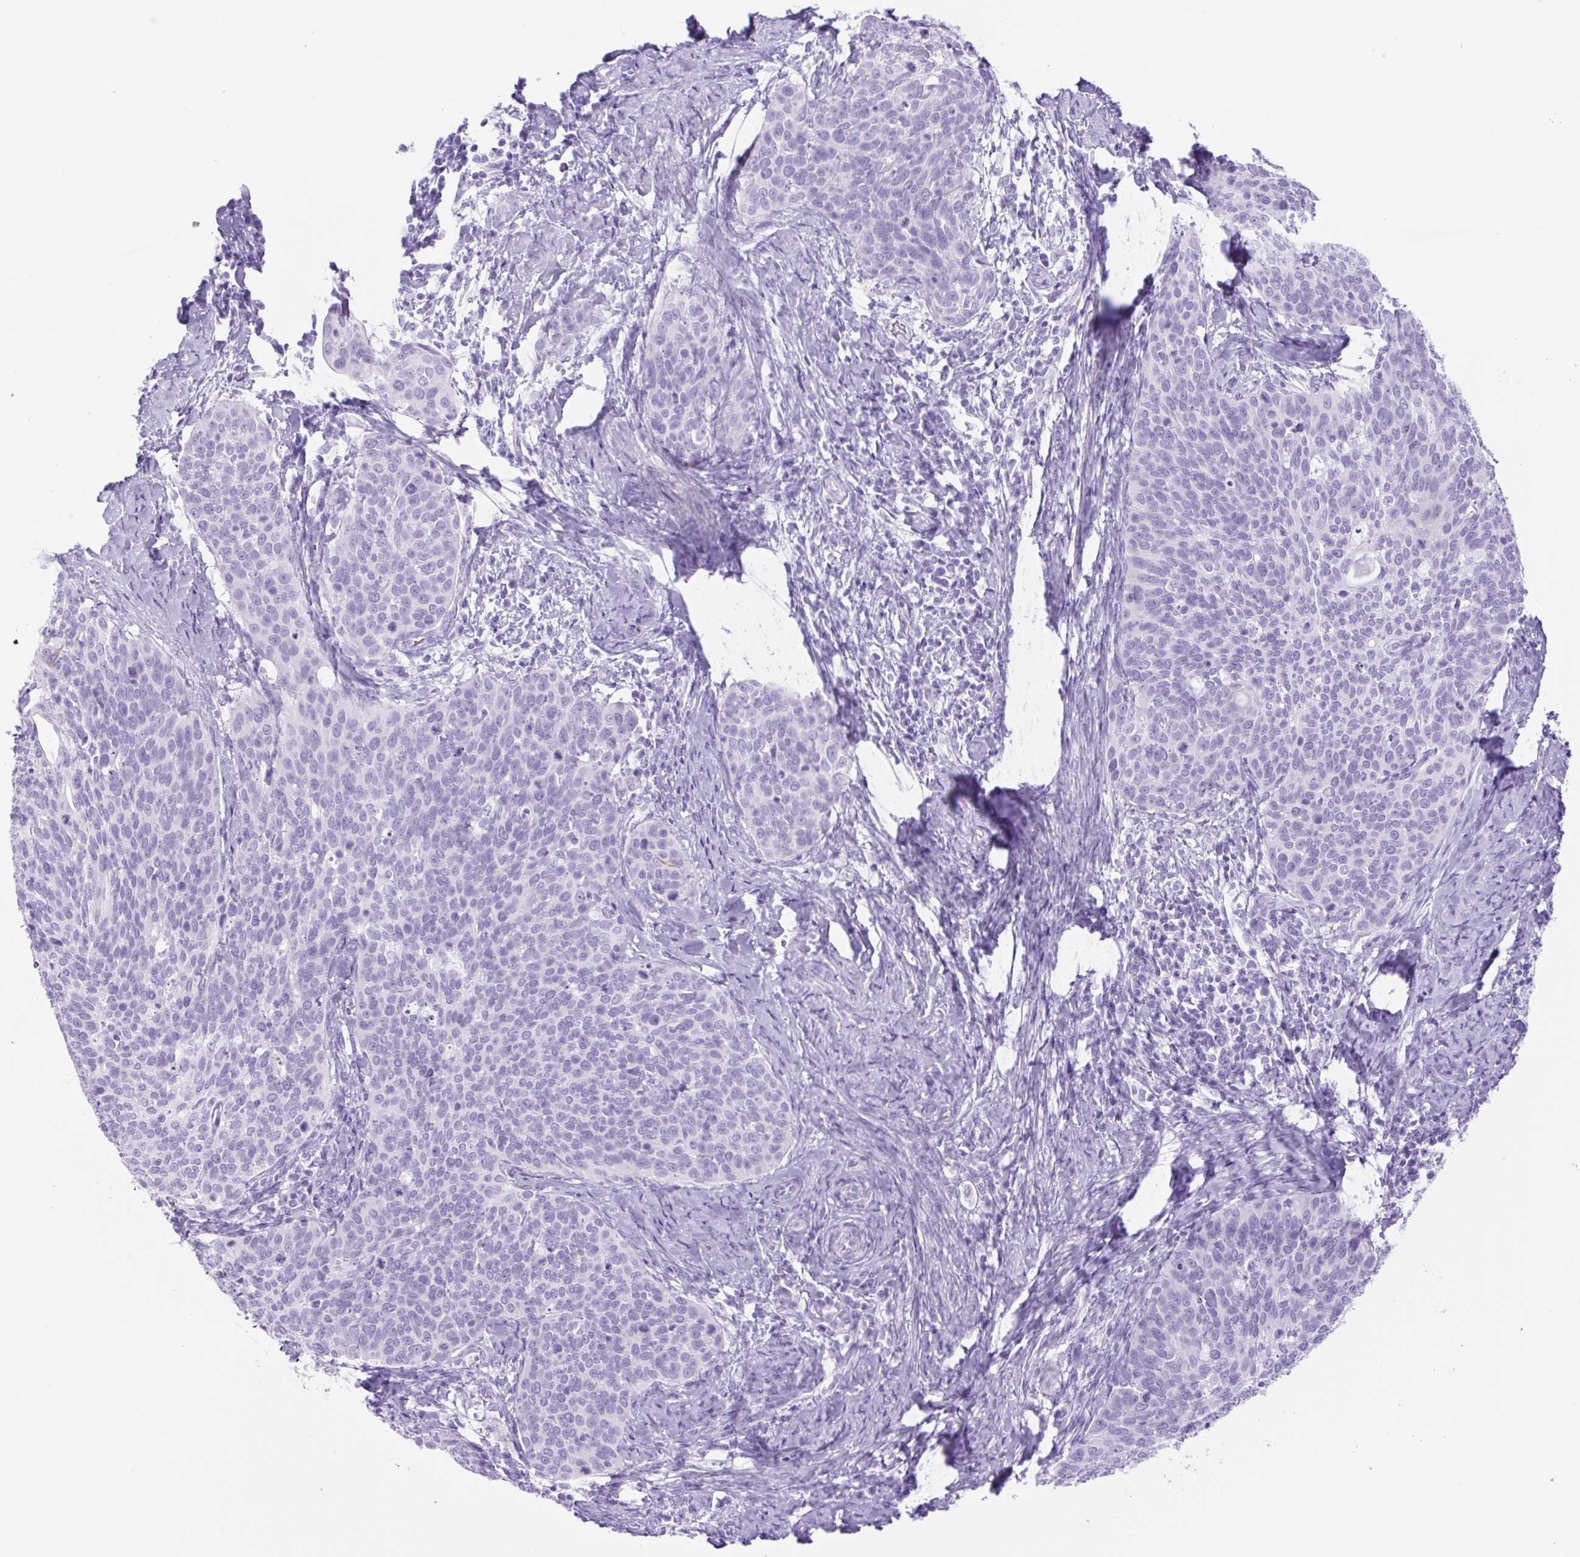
{"staining": {"intensity": "negative", "quantity": "none", "location": "none"}, "tissue": "cervical cancer", "cell_type": "Tumor cells", "image_type": "cancer", "snomed": [{"axis": "morphology", "description": "Squamous cell carcinoma, NOS"}, {"axis": "topography", "description": "Cervix"}], "caption": "Cervical squamous cell carcinoma was stained to show a protein in brown. There is no significant staining in tumor cells. (Immunohistochemistry, brightfield microscopy, high magnification).", "gene": "CDSN", "patient": {"sex": "female", "age": 69}}